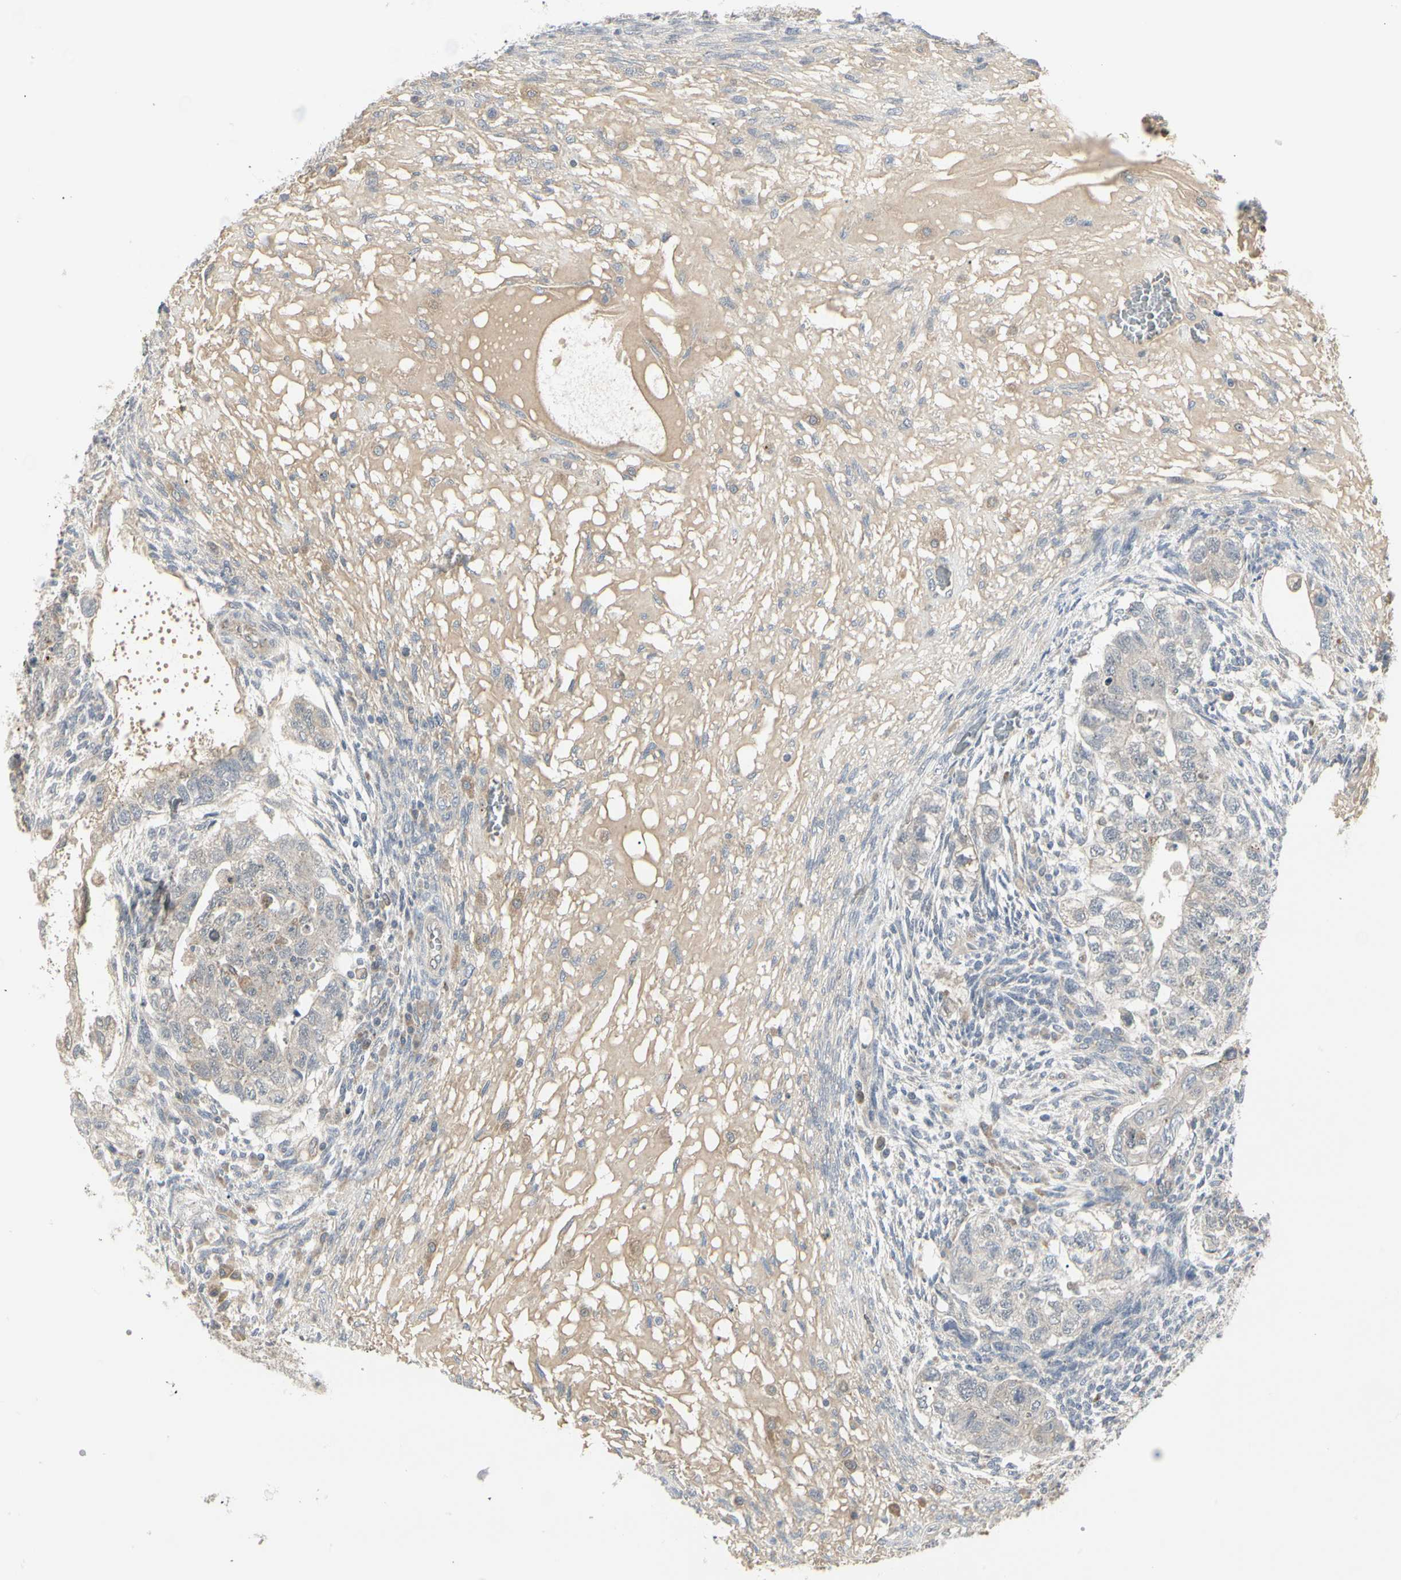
{"staining": {"intensity": "negative", "quantity": "none", "location": "none"}, "tissue": "testis cancer", "cell_type": "Tumor cells", "image_type": "cancer", "snomed": [{"axis": "morphology", "description": "Normal tissue, NOS"}, {"axis": "morphology", "description": "Carcinoma, Embryonal, NOS"}, {"axis": "topography", "description": "Testis"}], "caption": "A high-resolution photomicrograph shows immunohistochemistry staining of testis cancer, which displays no significant positivity in tumor cells.", "gene": "GRN", "patient": {"sex": "male", "age": 36}}